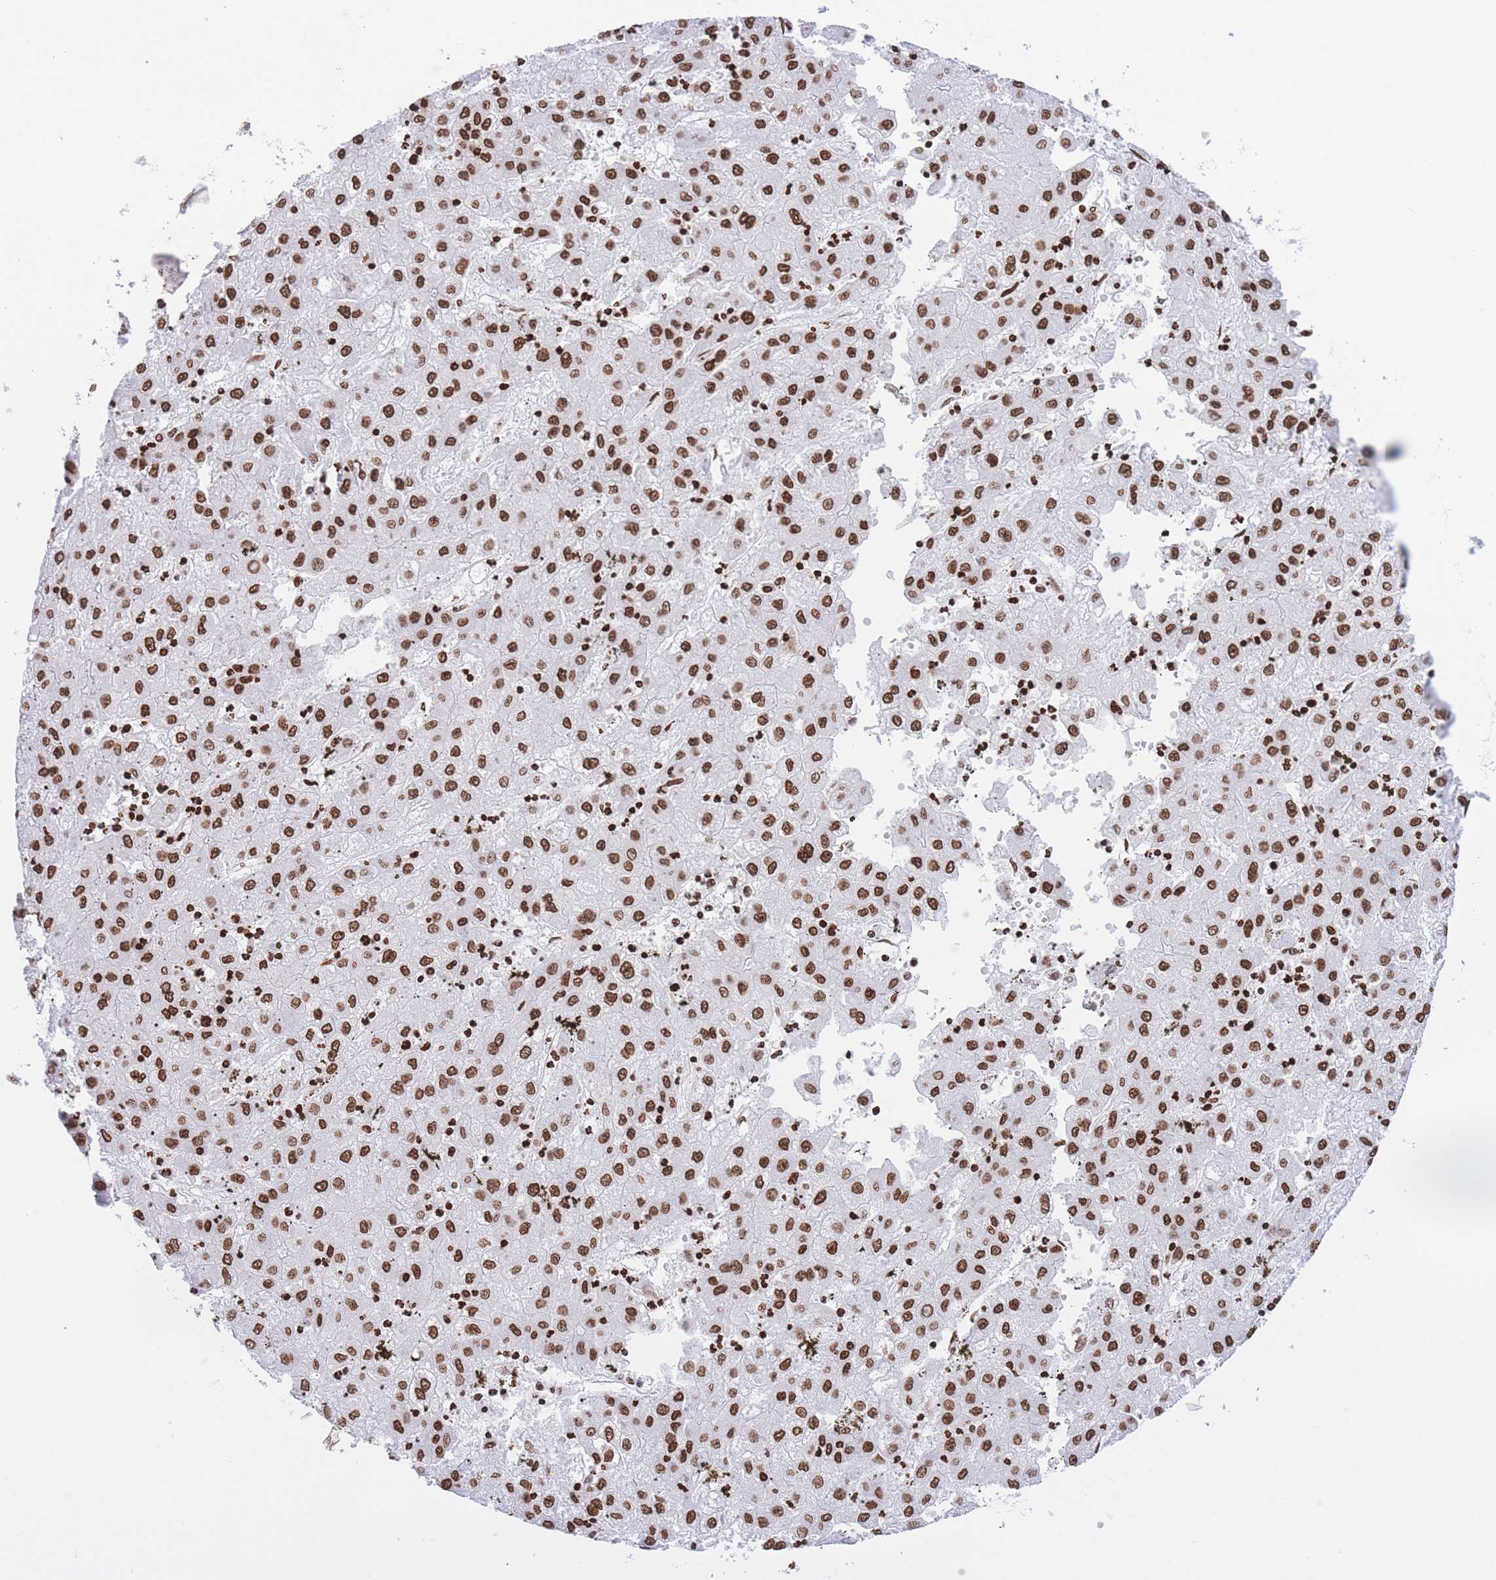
{"staining": {"intensity": "moderate", "quantity": ">75%", "location": "nuclear"}, "tissue": "liver cancer", "cell_type": "Tumor cells", "image_type": "cancer", "snomed": [{"axis": "morphology", "description": "Carcinoma, Hepatocellular, NOS"}, {"axis": "topography", "description": "Liver"}], "caption": "Immunohistochemistry micrograph of neoplastic tissue: liver hepatocellular carcinoma stained using immunohistochemistry (IHC) shows medium levels of moderate protein expression localized specifically in the nuclear of tumor cells, appearing as a nuclear brown color.", "gene": "H2BC11", "patient": {"sex": "male", "age": 72}}